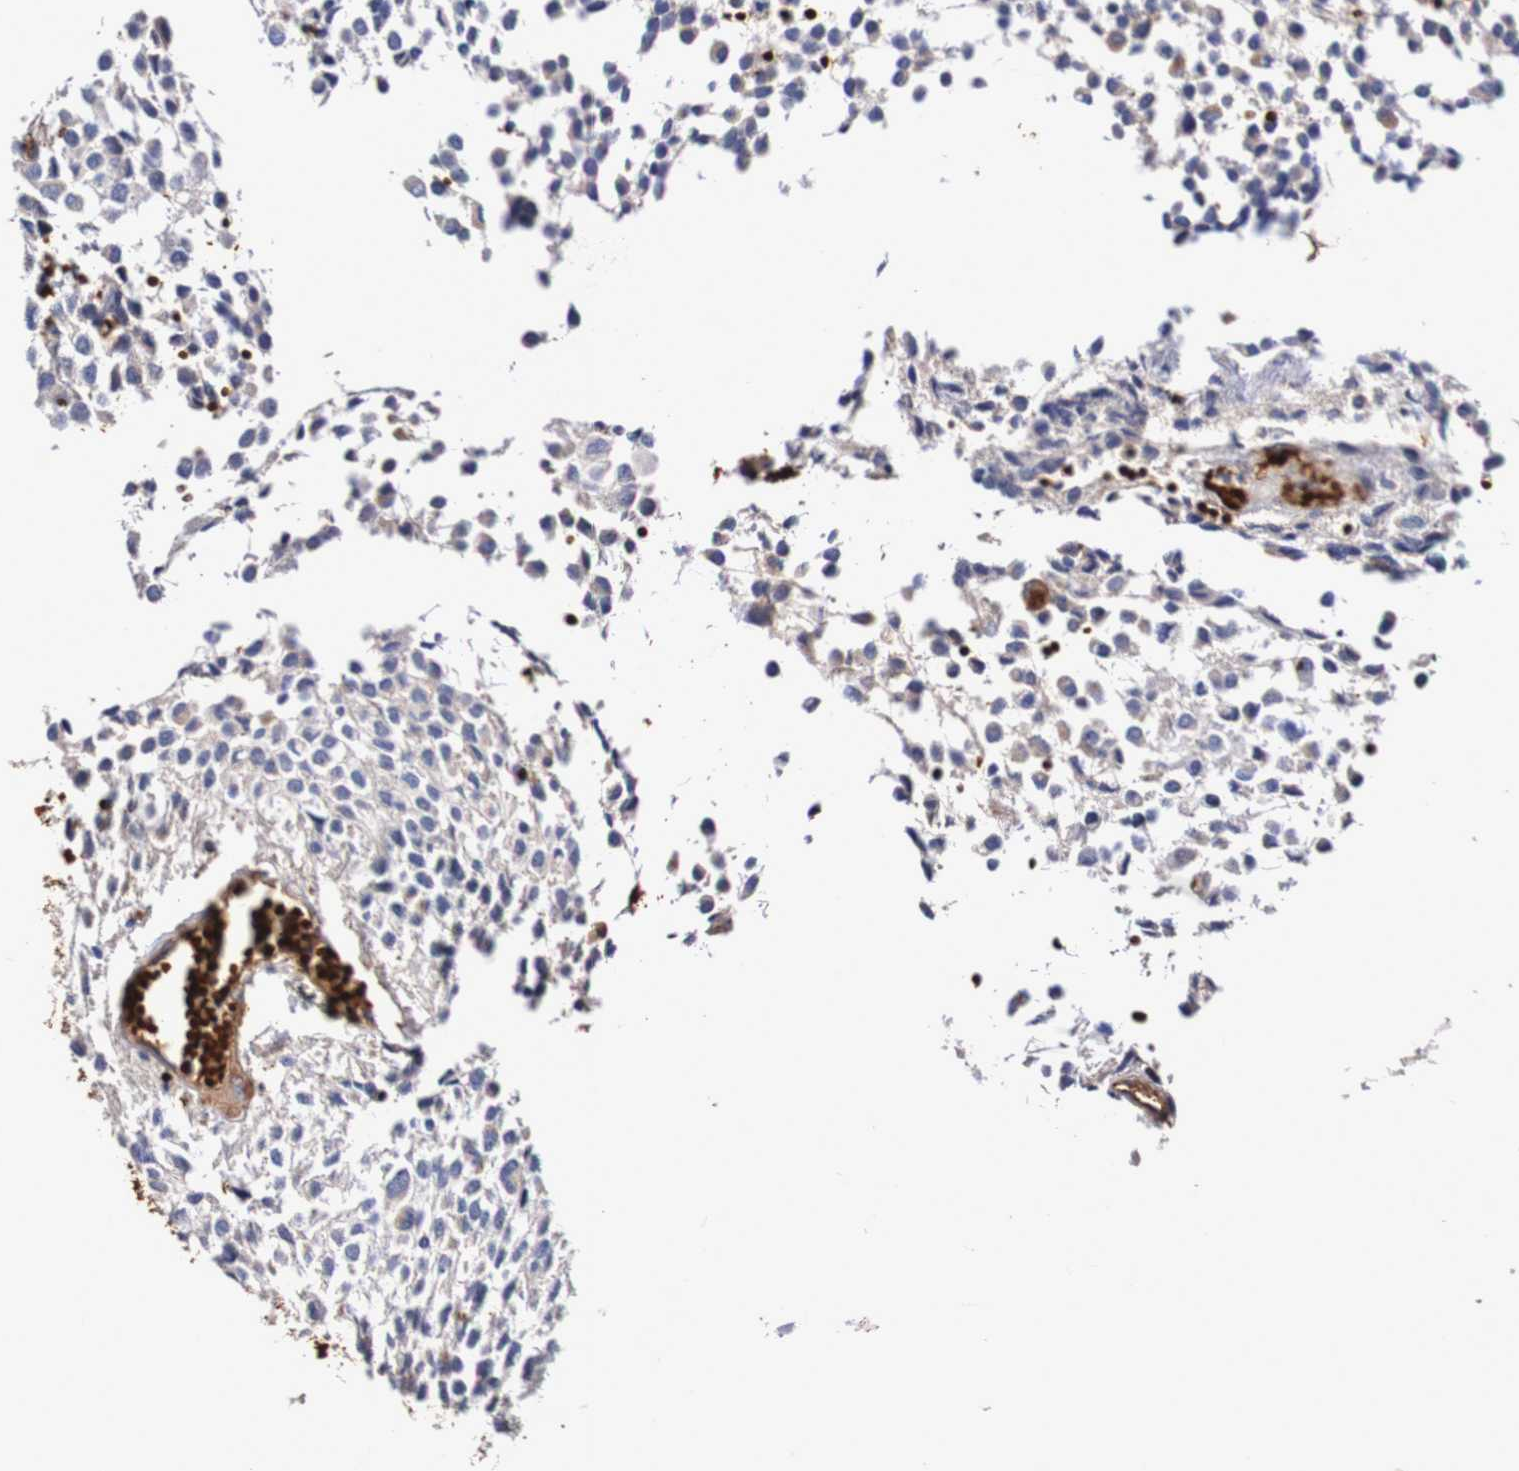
{"staining": {"intensity": "moderate", "quantity": "<25%", "location": "cytoplasmic/membranous"}, "tissue": "glioma", "cell_type": "Tumor cells", "image_type": "cancer", "snomed": [{"axis": "morphology", "description": "Glioma, malignant, High grade"}, {"axis": "topography", "description": "Brain"}], "caption": "Moderate cytoplasmic/membranous staining is seen in approximately <25% of tumor cells in glioma.", "gene": "WNT4", "patient": {"sex": "male", "age": 32}}